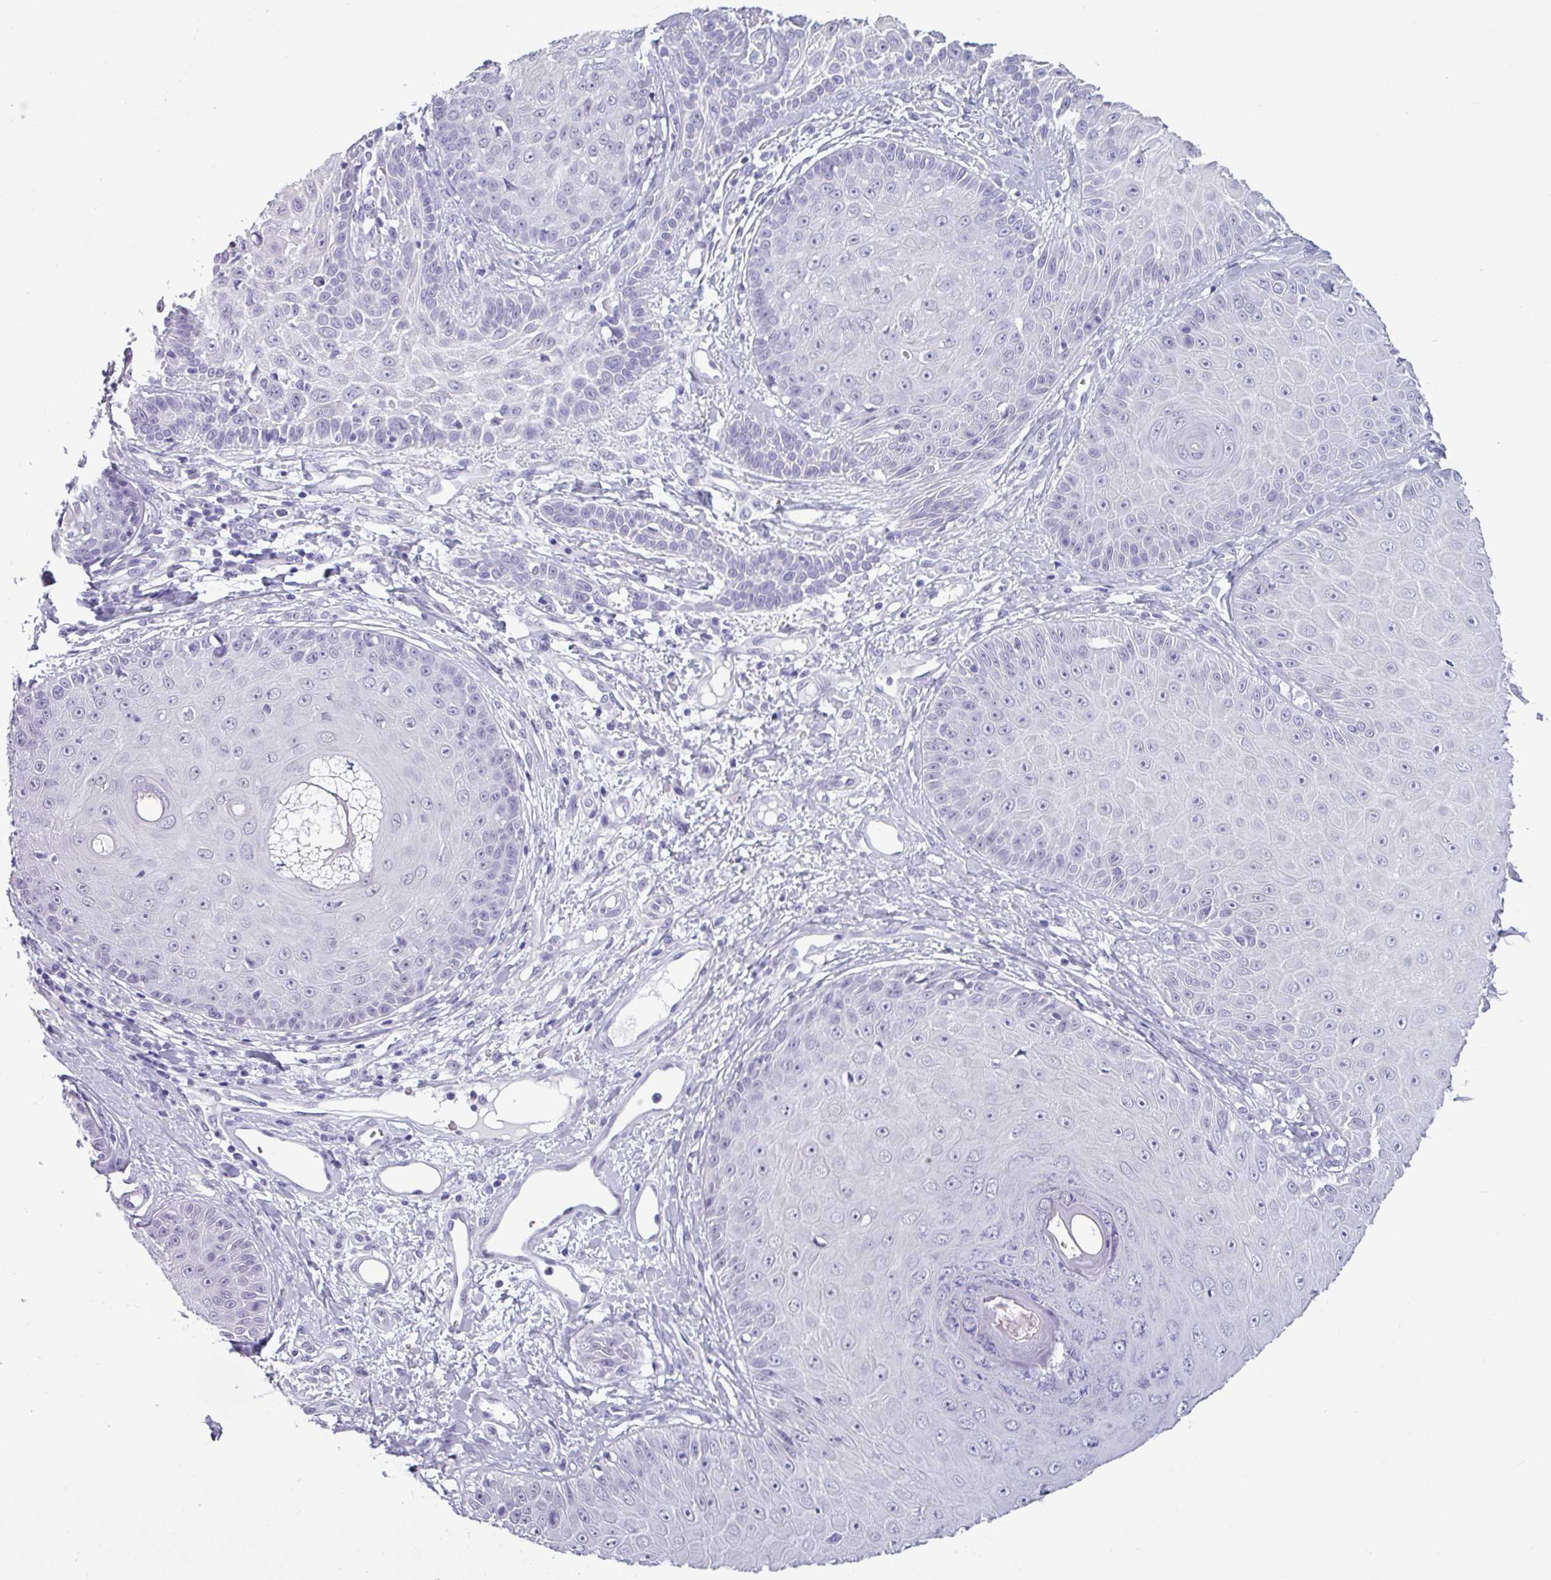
{"staining": {"intensity": "negative", "quantity": "none", "location": "none"}, "tissue": "skin cancer", "cell_type": "Tumor cells", "image_type": "cancer", "snomed": [{"axis": "morphology", "description": "Squamous cell carcinoma, NOS"}, {"axis": "topography", "description": "Skin"}], "caption": "This is an IHC histopathology image of squamous cell carcinoma (skin). There is no positivity in tumor cells.", "gene": "SRGAP1", "patient": {"sex": "male", "age": 86}}